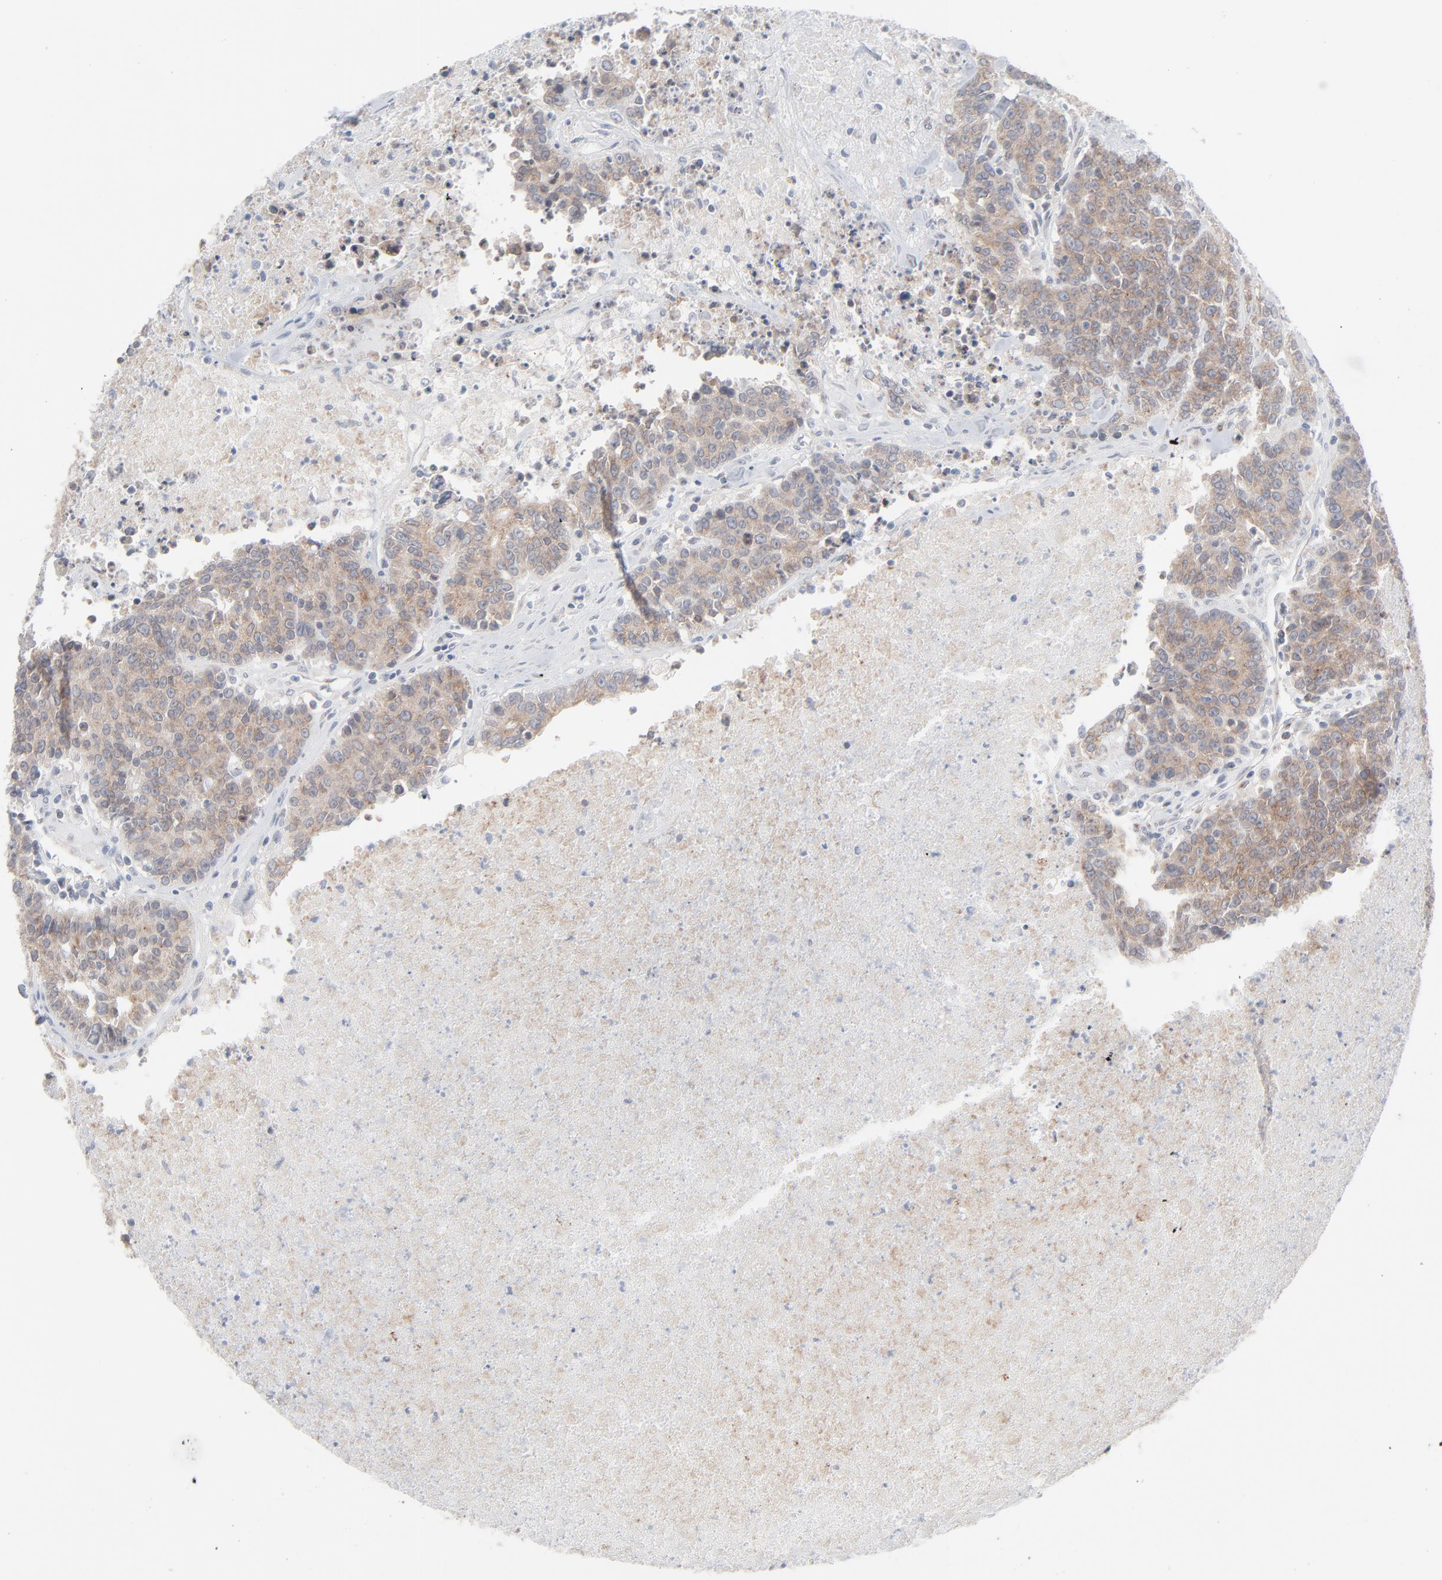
{"staining": {"intensity": "weak", "quantity": ">75%", "location": "cytoplasmic/membranous"}, "tissue": "colorectal cancer", "cell_type": "Tumor cells", "image_type": "cancer", "snomed": [{"axis": "morphology", "description": "Adenocarcinoma, NOS"}, {"axis": "topography", "description": "Colon"}], "caption": "This is an image of immunohistochemistry staining of colorectal adenocarcinoma, which shows weak expression in the cytoplasmic/membranous of tumor cells.", "gene": "KDSR", "patient": {"sex": "female", "age": 53}}